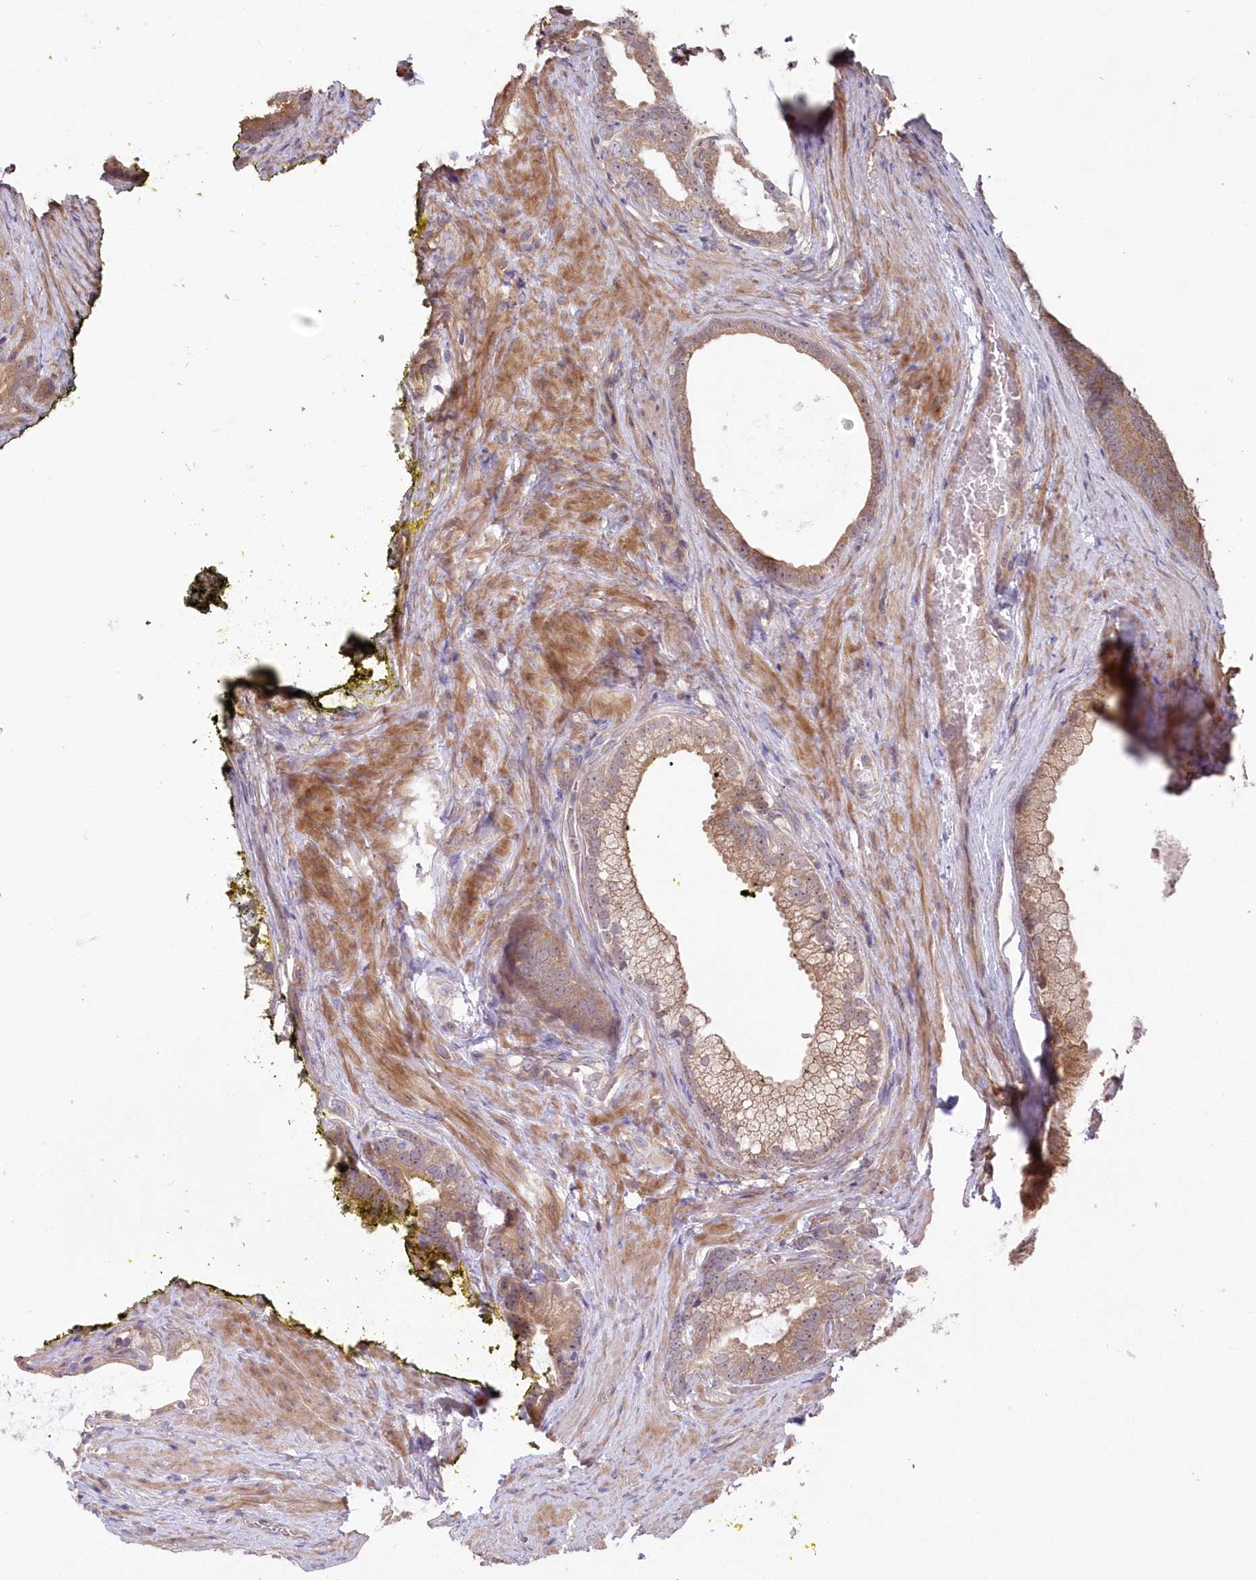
{"staining": {"intensity": "moderate", "quantity": ">75%", "location": "cytoplasmic/membranous"}, "tissue": "prostate cancer", "cell_type": "Tumor cells", "image_type": "cancer", "snomed": [{"axis": "morphology", "description": "Adenocarcinoma, Low grade"}, {"axis": "topography", "description": "Prostate"}], "caption": "A brown stain highlights moderate cytoplasmic/membranous staining of a protein in prostate cancer (low-grade adenocarcinoma) tumor cells. (Stains: DAB (3,3'-diaminobenzidine) in brown, nuclei in blue, Microscopy: brightfield microscopy at high magnification).", "gene": "TBCA", "patient": {"sex": "male", "age": 71}}